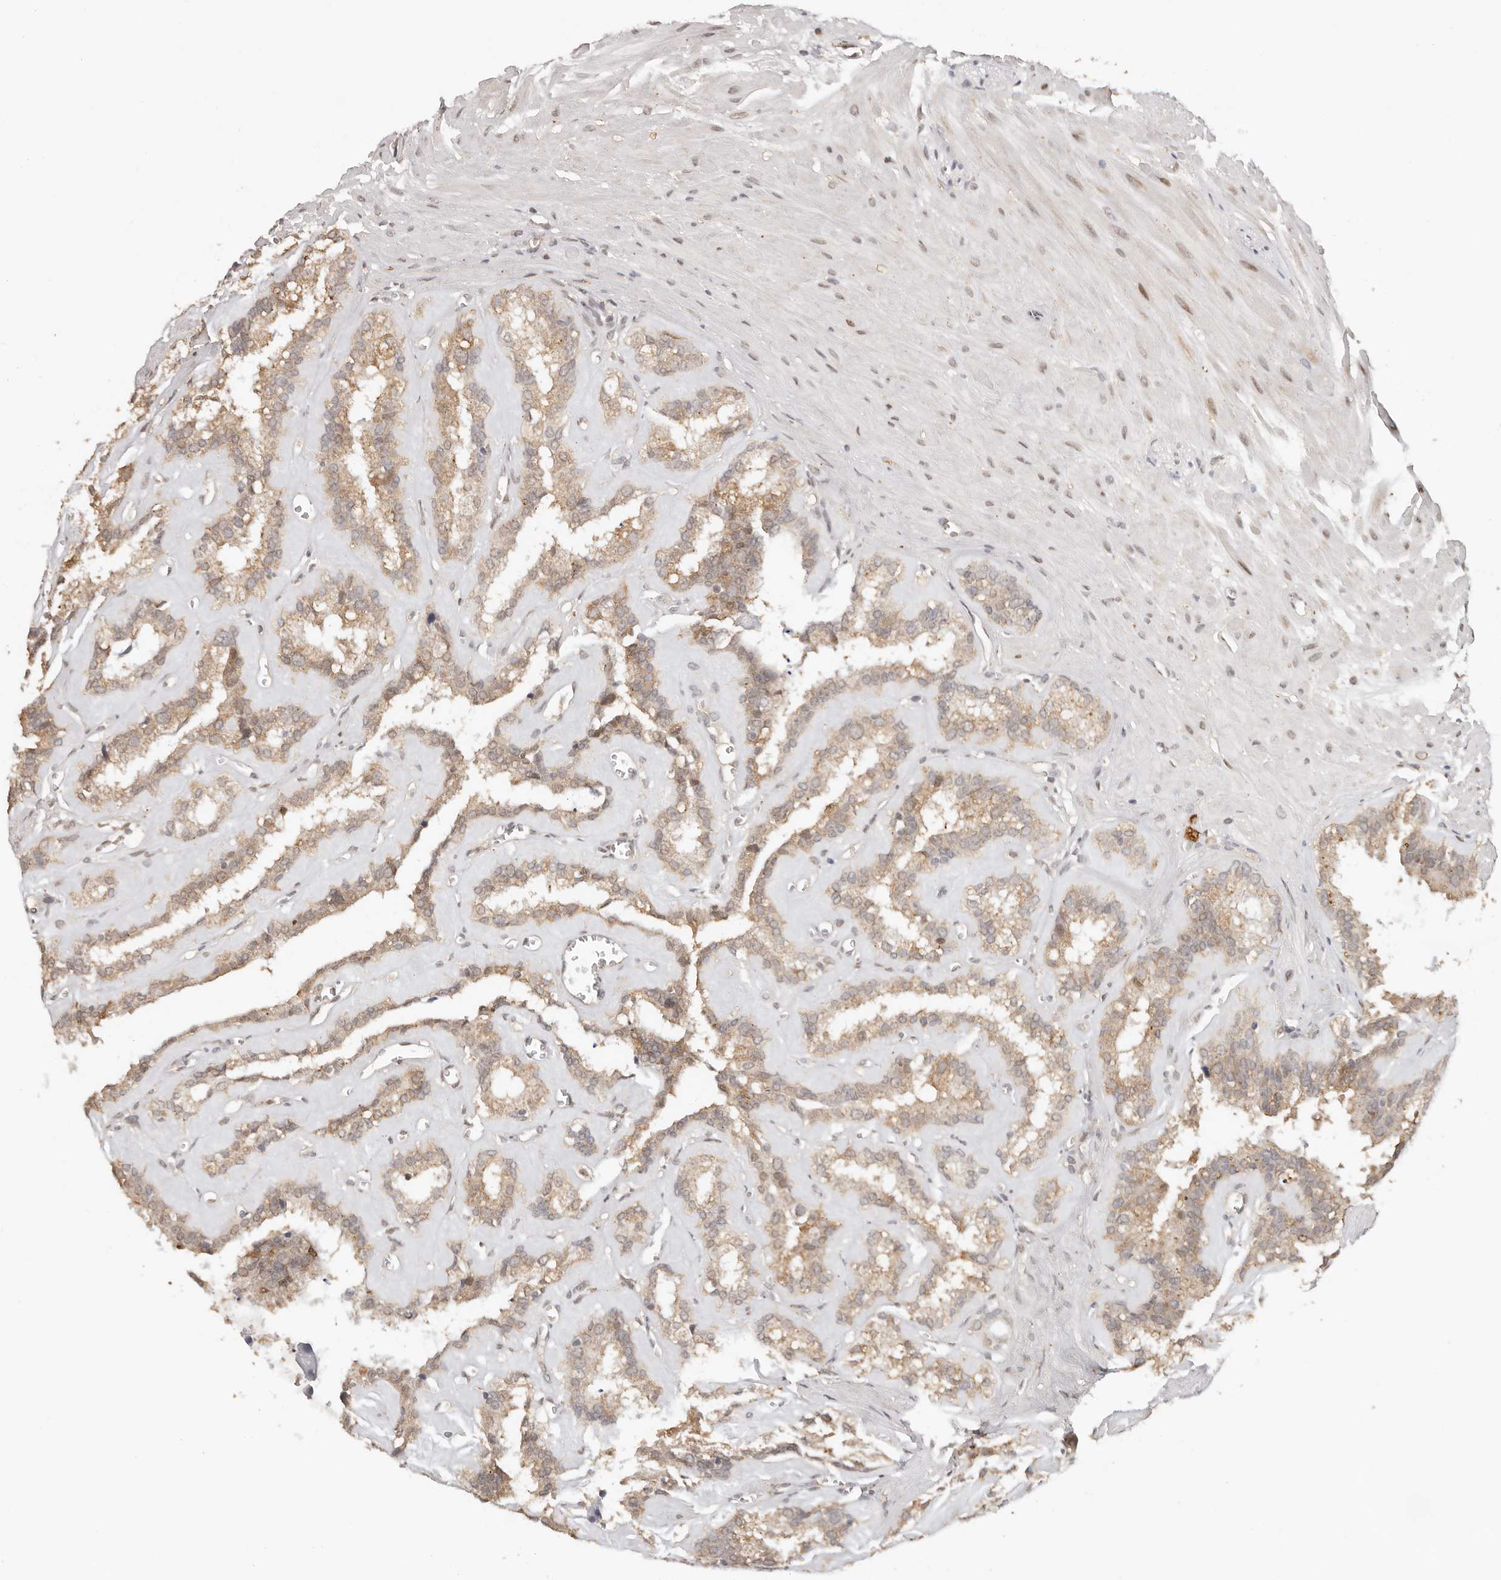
{"staining": {"intensity": "weak", "quantity": "25%-75%", "location": "cytoplasmic/membranous"}, "tissue": "seminal vesicle", "cell_type": "Glandular cells", "image_type": "normal", "snomed": [{"axis": "morphology", "description": "Normal tissue, NOS"}, {"axis": "topography", "description": "Prostate"}, {"axis": "topography", "description": "Seminal veicle"}], "caption": "Immunohistochemistry staining of unremarkable seminal vesicle, which shows low levels of weak cytoplasmic/membranous staining in about 25%-75% of glandular cells indicating weak cytoplasmic/membranous protein staining. The staining was performed using DAB (brown) for protein detection and nuclei were counterstained in hematoxylin (blue).", "gene": "SEC14L1", "patient": {"sex": "male", "age": 59}}